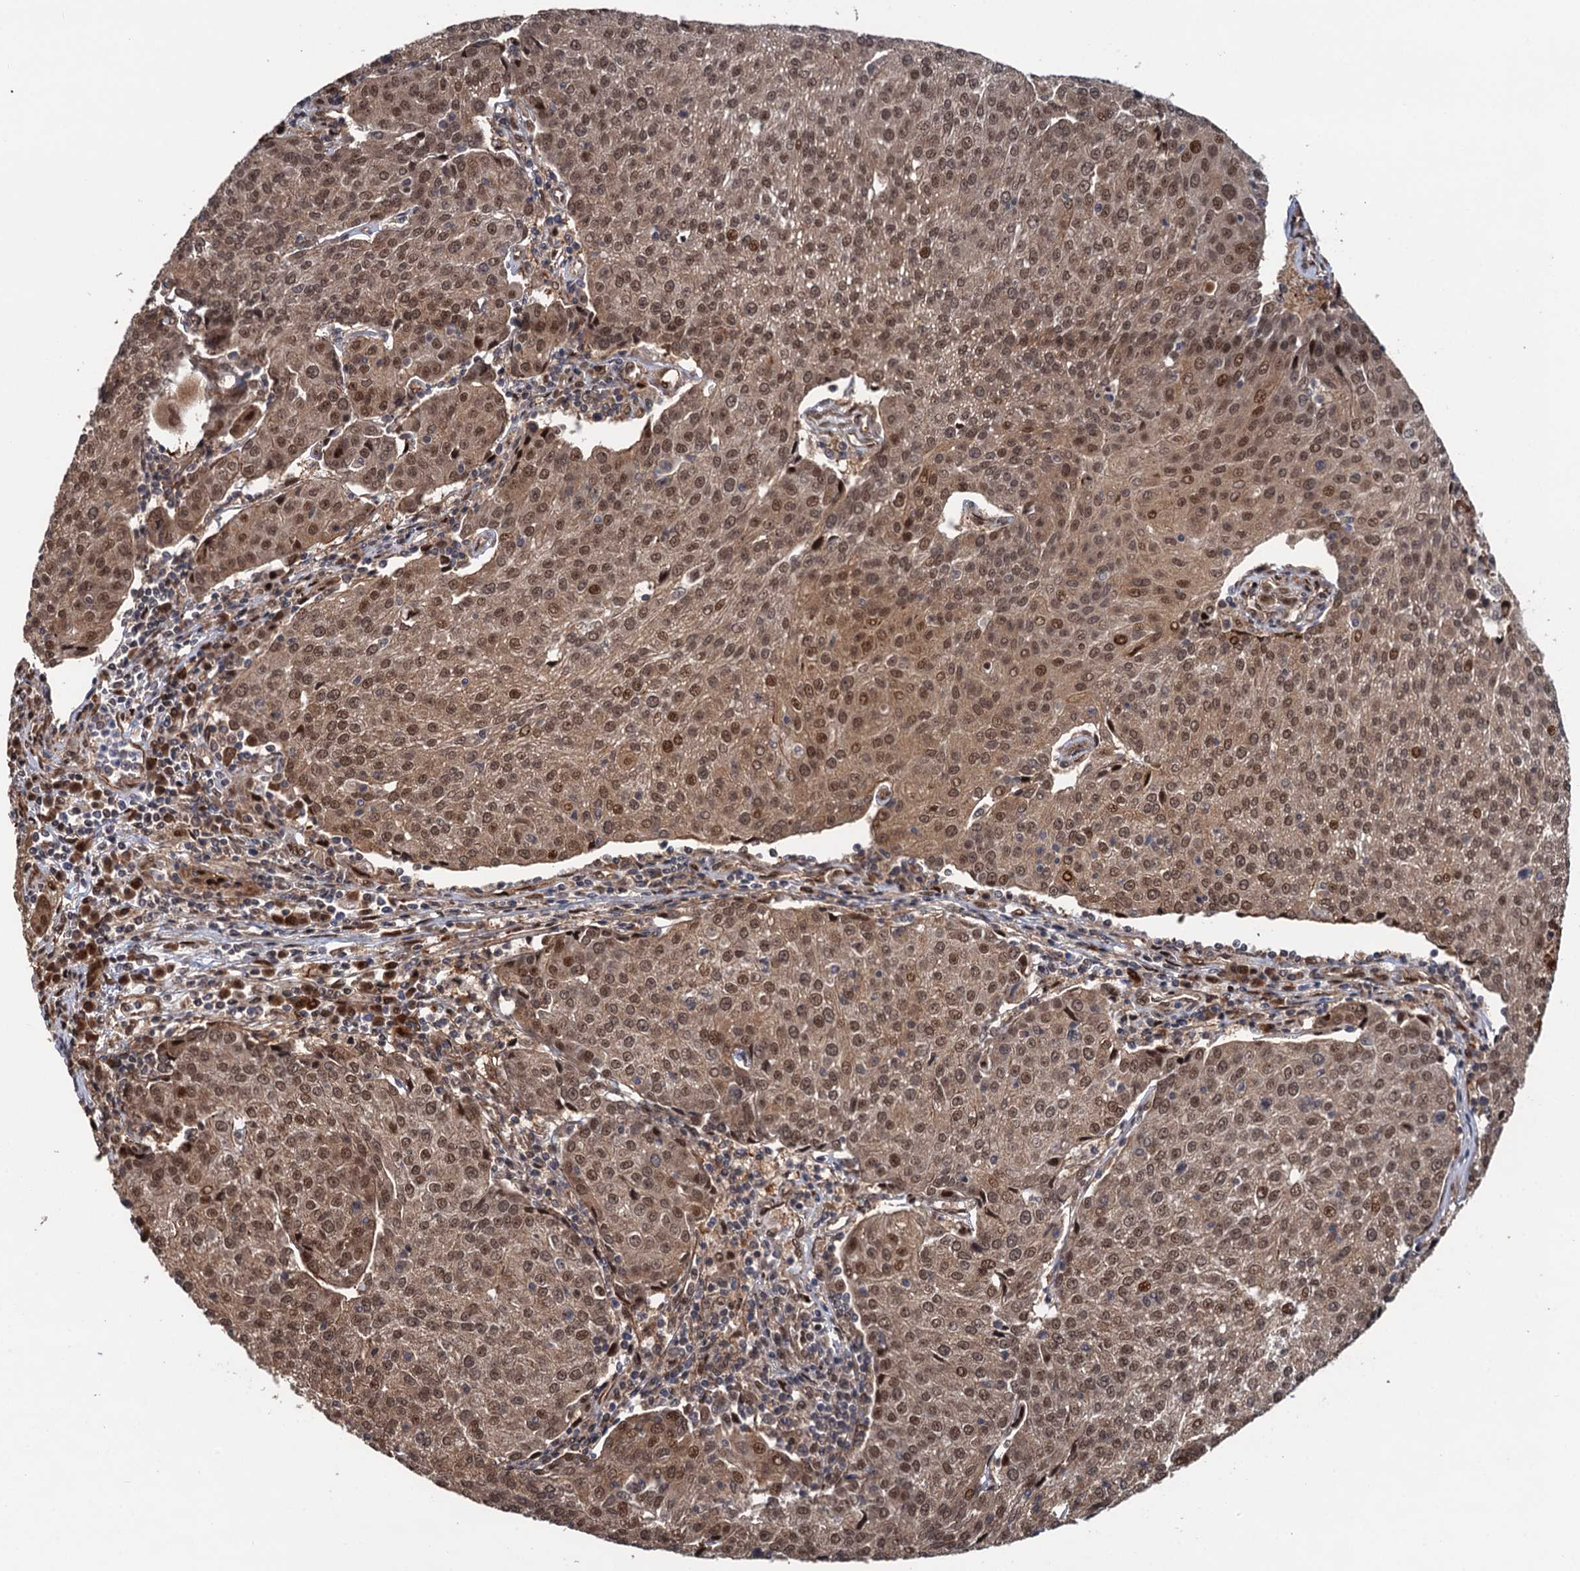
{"staining": {"intensity": "moderate", "quantity": ">75%", "location": "cytoplasmic/membranous,nuclear"}, "tissue": "urothelial cancer", "cell_type": "Tumor cells", "image_type": "cancer", "snomed": [{"axis": "morphology", "description": "Urothelial carcinoma, High grade"}, {"axis": "topography", "description": "Urinary bladder"}], "caption": "Immunohistochemical staining of human urothelial carcinoma (high-grade) exhibits medium levels of moderate cytoplasmic/membranous and nuclear protein expression in about >75% of tumor cells. The protein is shown in brown color, while the nuclei are stained blue.", "gene": "CDC23", "patient": {"sex": "female", "age": 85}}